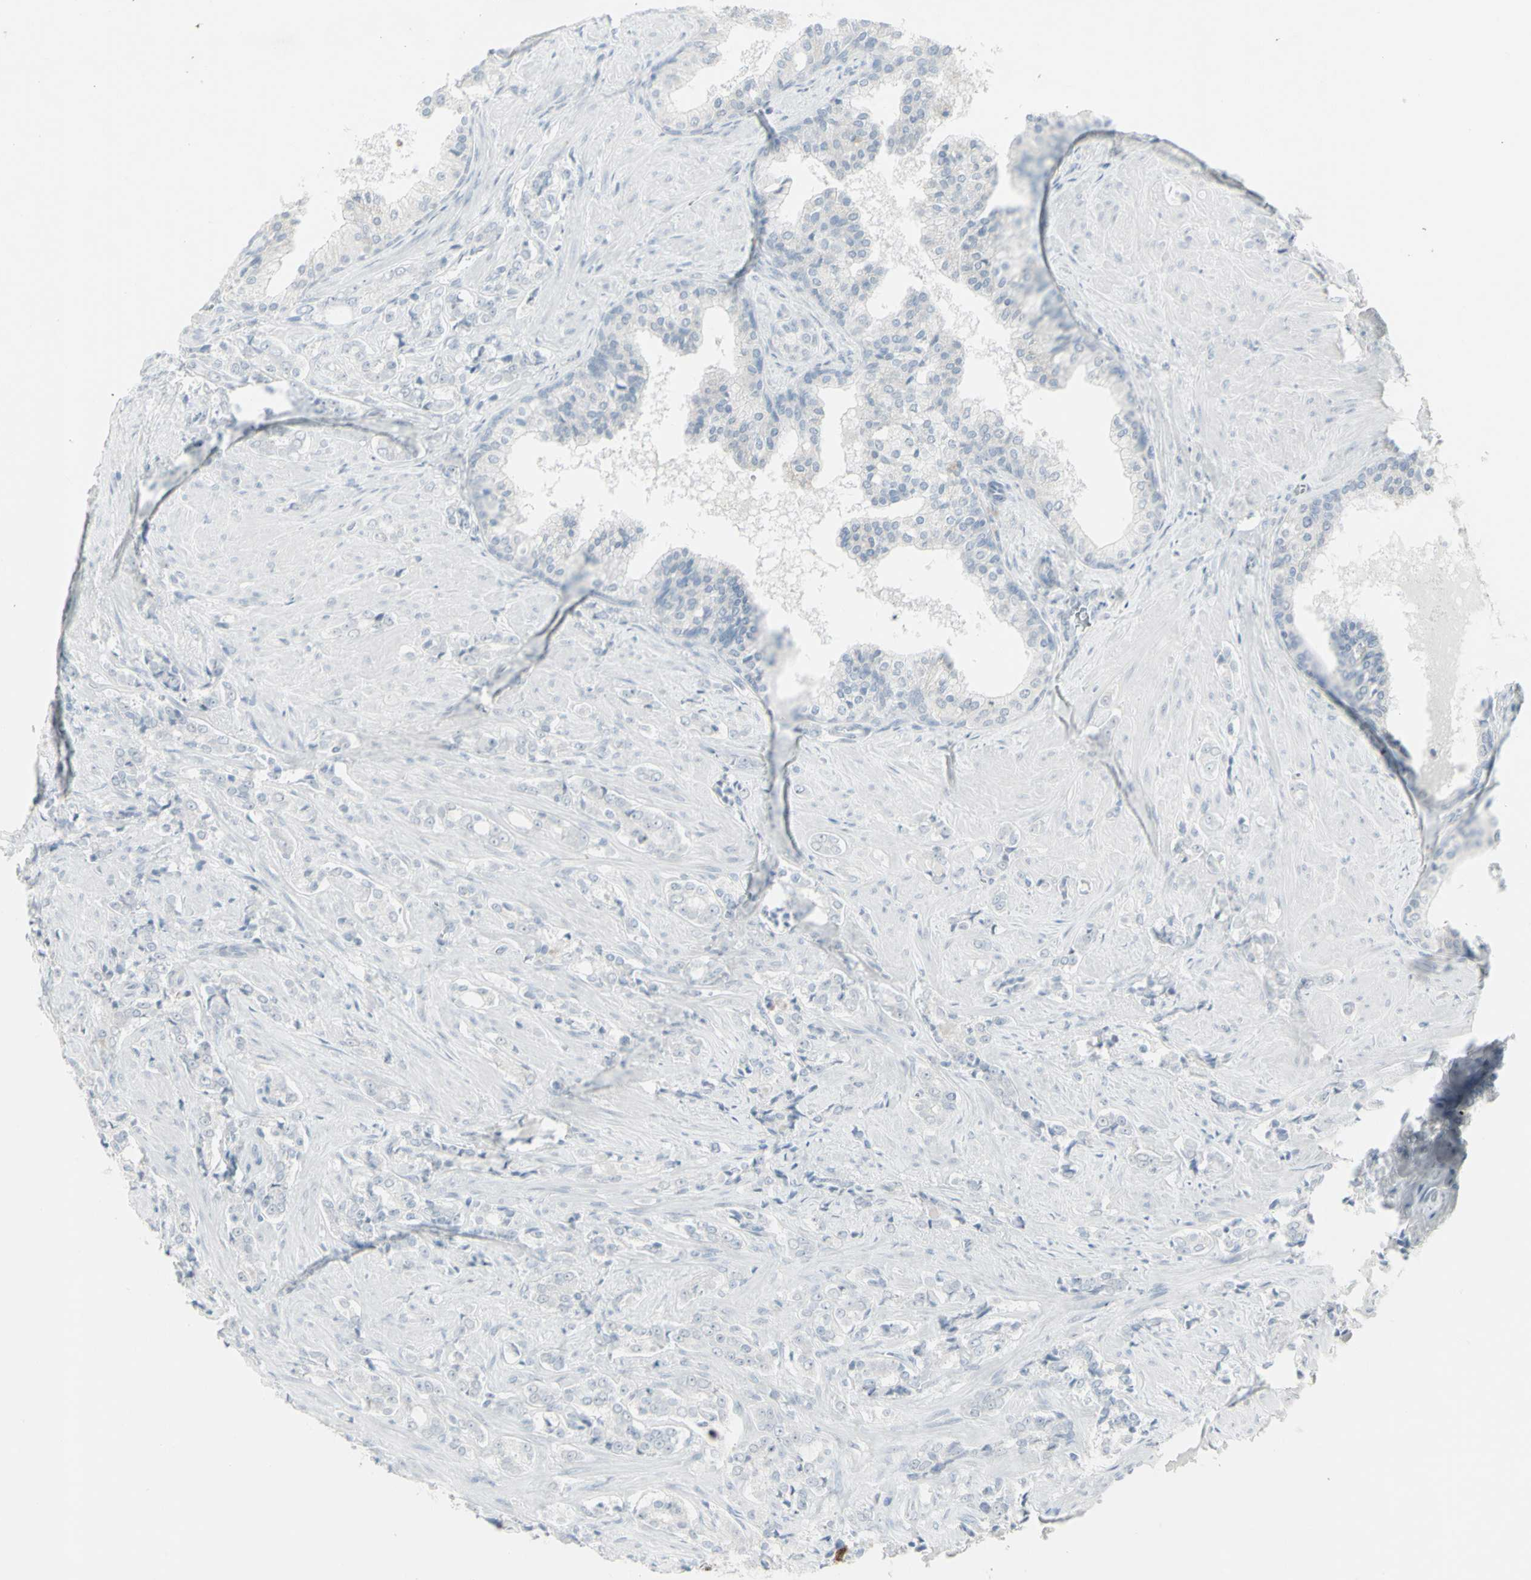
{"staining": {"intensity": "negative", "quantity": "none", "location": "none"}, "tissue": "prostate cancer", "cell_type": "Tumor cells", "image_type": "cancer", "snomed": [{"axis": "morphology", "description": "Adenocarcinoma, Low grade"}, {"axis": "topography", "description": "Prostate"}], "caption": "High power microscopy photomicrograph of an IHC micrograph of prostate cancer, revealing no significant expression in tumor cells.", "gene": "YBX2", "patient": {"sex": "male", "age": 60}}